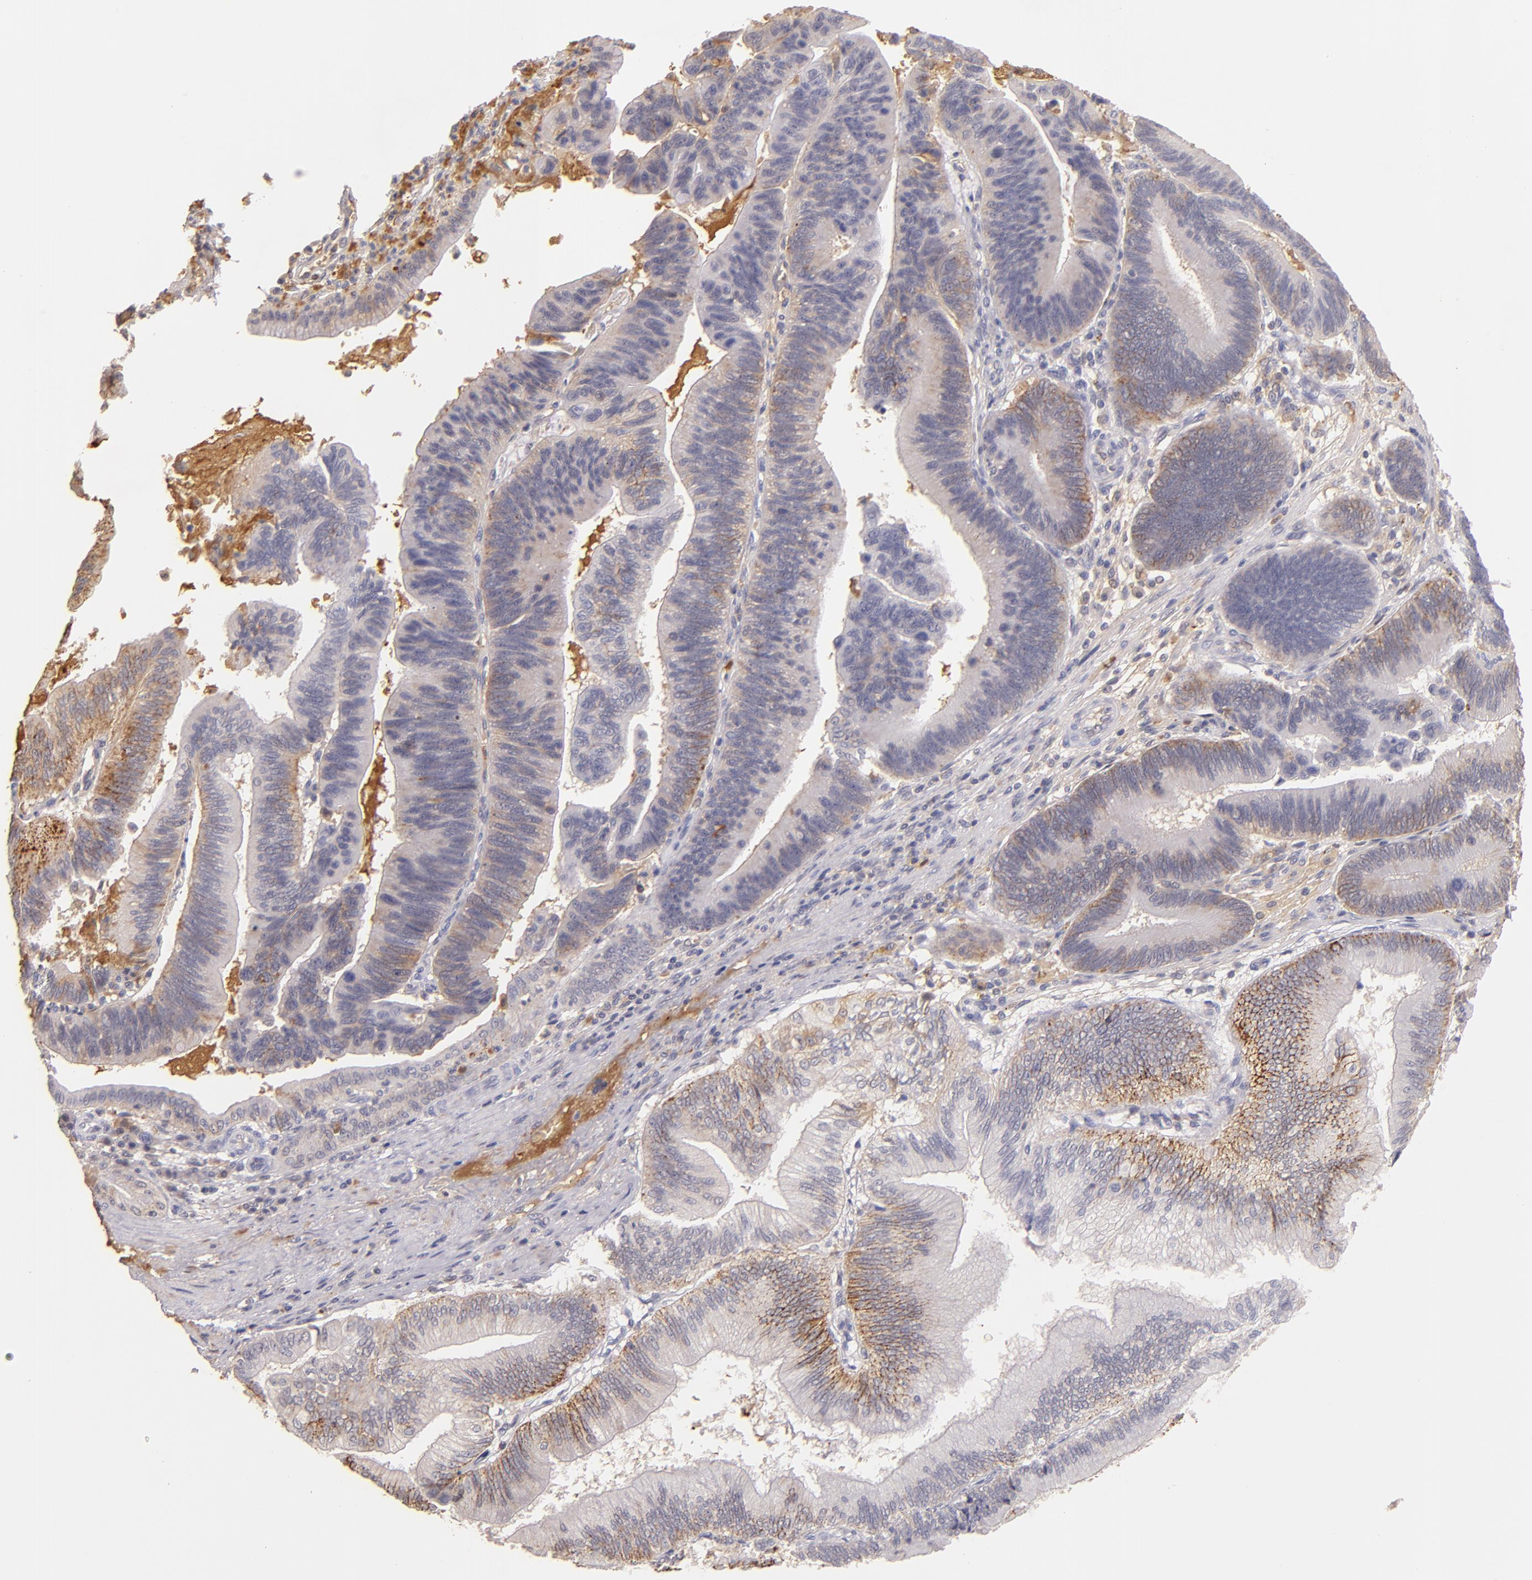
{"staining": {"intensity": "weak", "quantity": "25%-75%", "location": "cytoplasmic/membranous"}, "tissue": "pancreatic cancer", "cell_type": "Tumor cells", "image_type": "cancer", "snomed": [{"axis": "morphology", "description": "Adenocarcinoma, NOS"}, {"axis": "topography", "description": "Pancreas"}], "caption": "This micrograph demonstrates immunohistochemistry (IHC) staining of pancreatic cancer (adenocarcinoma), with low weak cytoplasmic/membranous expression in about 25%-75% of tumor cells.", "gene": "SERPINC1", "patient": {"sex": "male", "age": 82}}